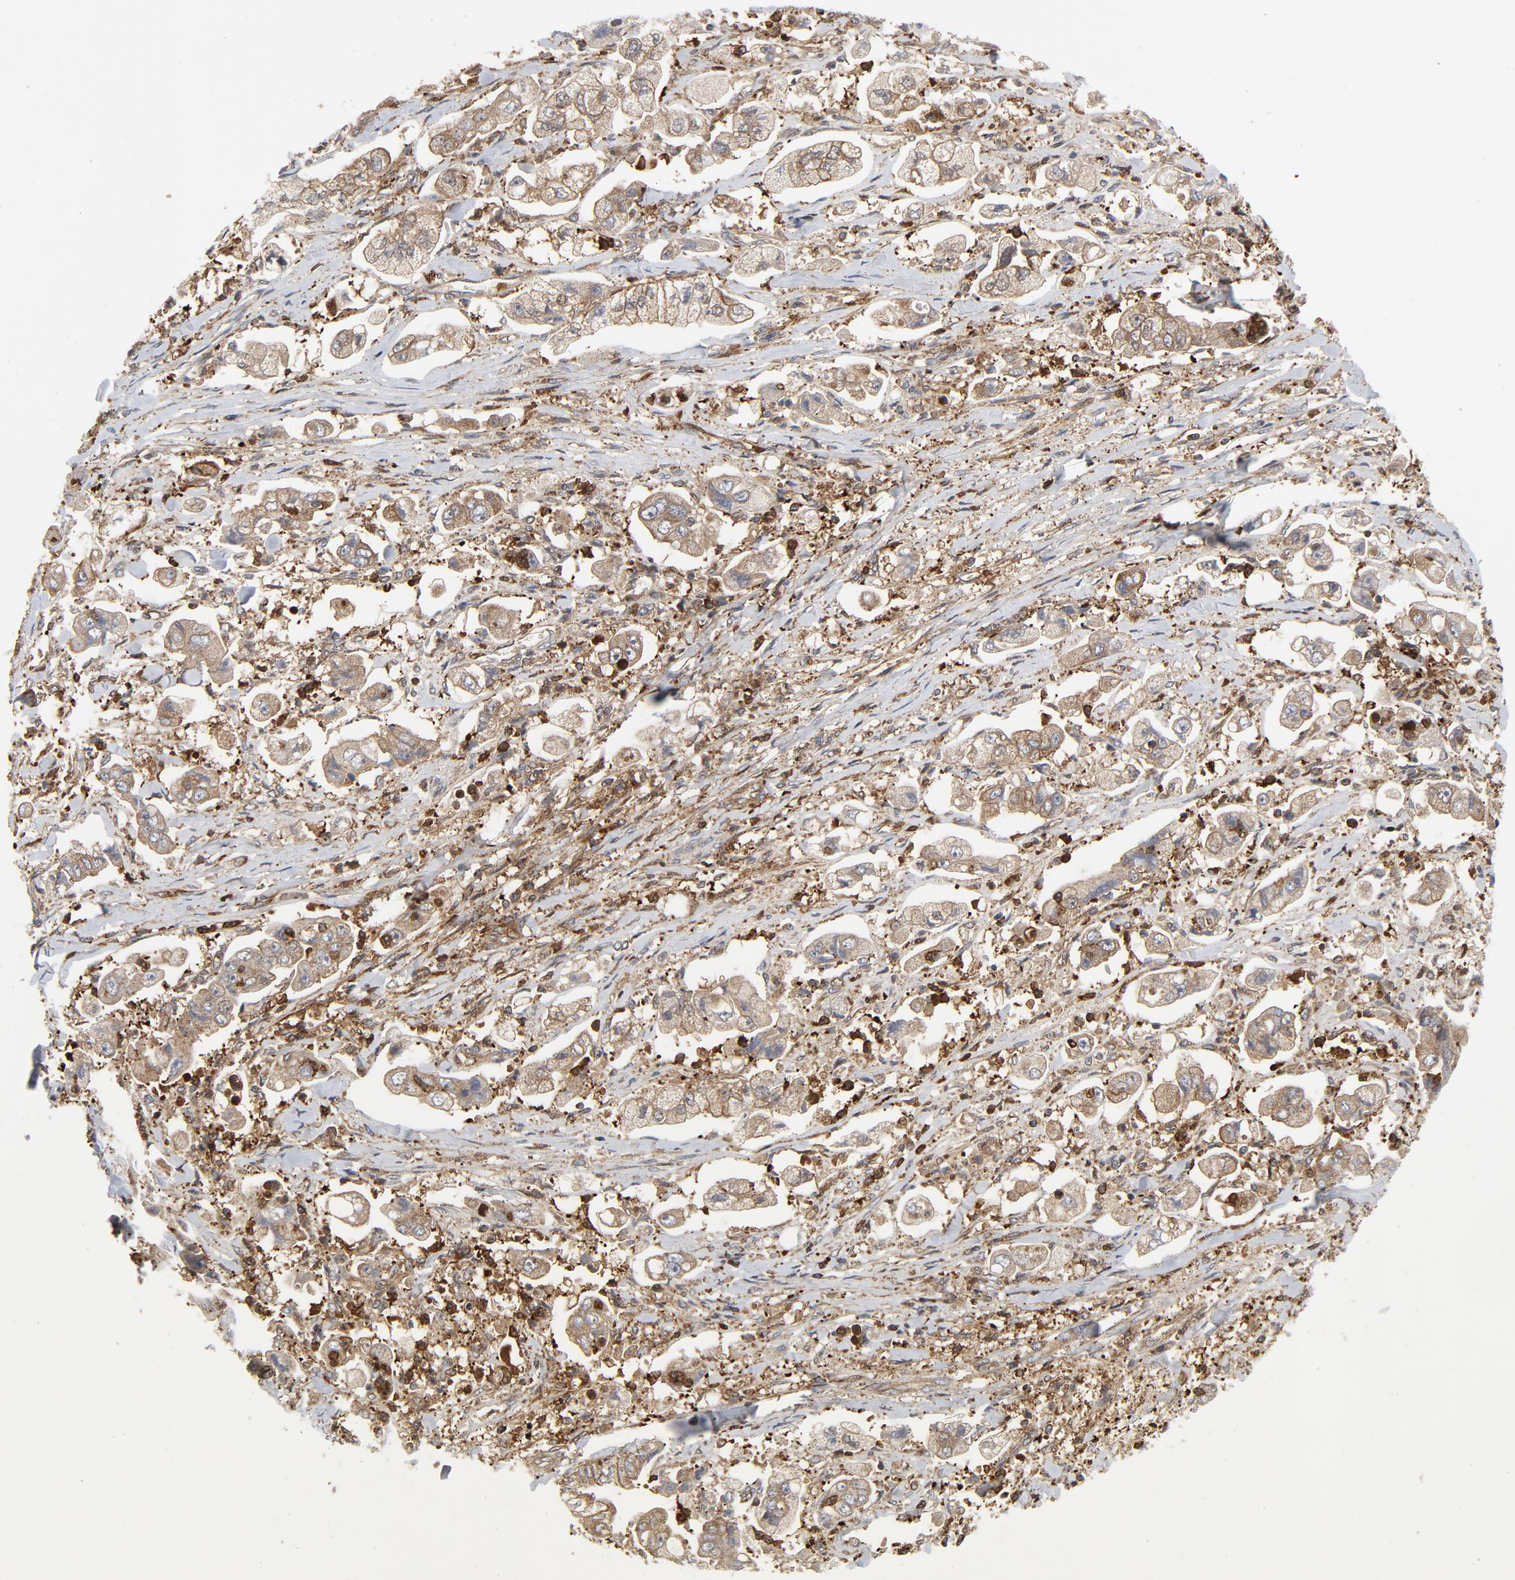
{"staining": {"intensity": "weak", "quantity": ">75%", "location": "cytoplasmic/membranous"}, "tissue": "stomach cancer", "cell_type": "Tumor cells", "image_type": "cancer", "snomed": [{"axis": "morphology", "description": "Adenocarcinoma, NOS"}, {"axis": "topography", "description": "Stomach"}], "caption": "Adenocarcinoma (stomach) was stained to show a protein in brown. There is low levels of weak cytoplasmic/membranous staining in approximately >75% of tumor cells.", "gene": "YES1", "patient": {"sex": "male", "age": 62}}